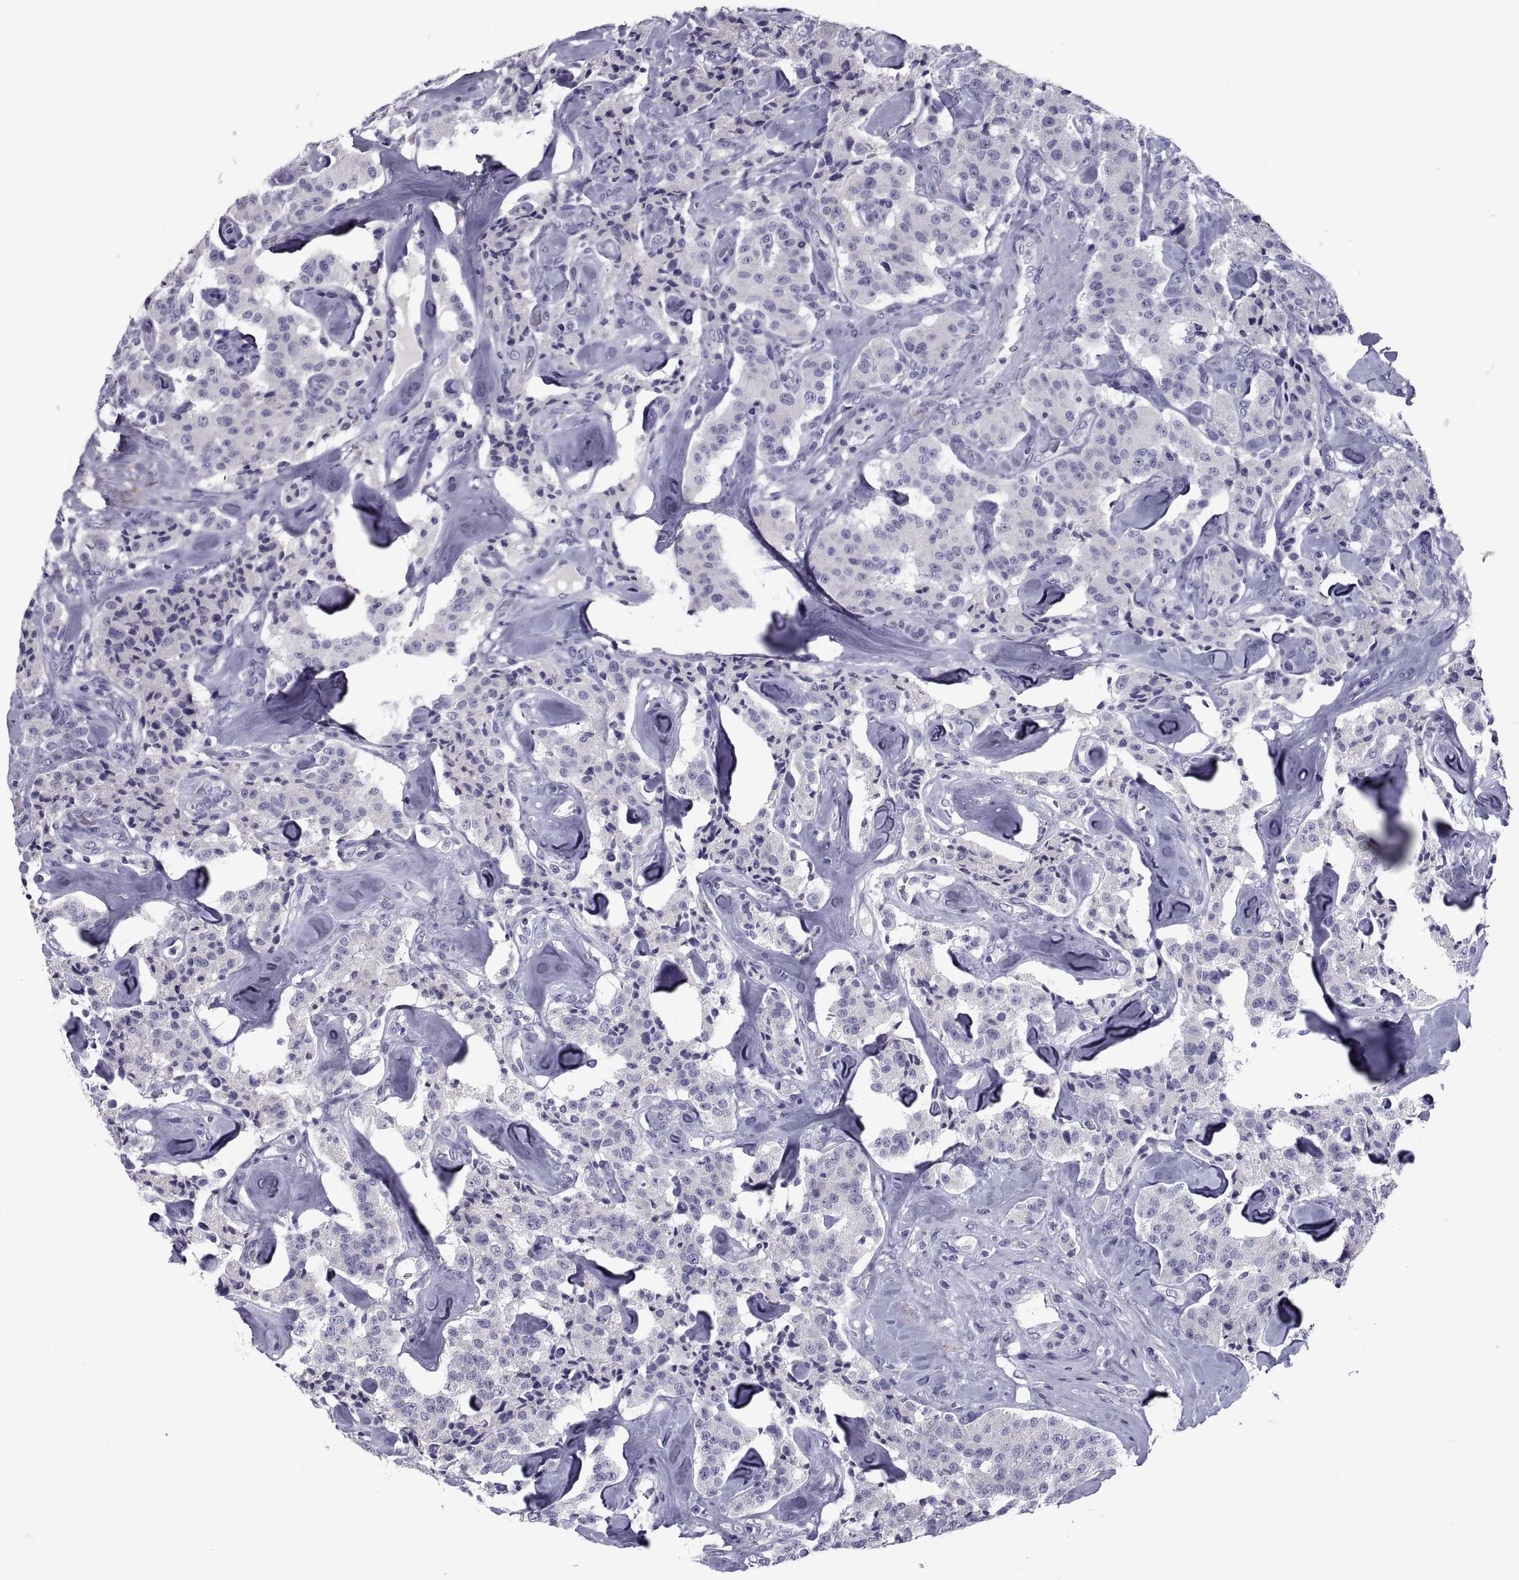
{"staining": {"intensity": "negative", "quantity": "none", "location": "none"}, "tissue": "carcinoid", "cell_type": "Tumor cells", "image_type": "cancer", "snomed": [{"axis": "morphology", "description": "Carcinoid, malignant, NOS"}, {"axis": "topography", "description": "Pancreas"}], "caption": "Immunohistochemistry (IHC) histopathology image of malignant carcinoid stained for a protein (brown), which exhibits no staining in tumor cells. (Stains: DAB (3,3'-diaminobenzidine) immunohistochemistry with hematoxylin counter stain, Microscopy: brightfield microscopy at high magnification).", "gene": "PDZRN4", "patient": {"sex": "male", "age": 41}}